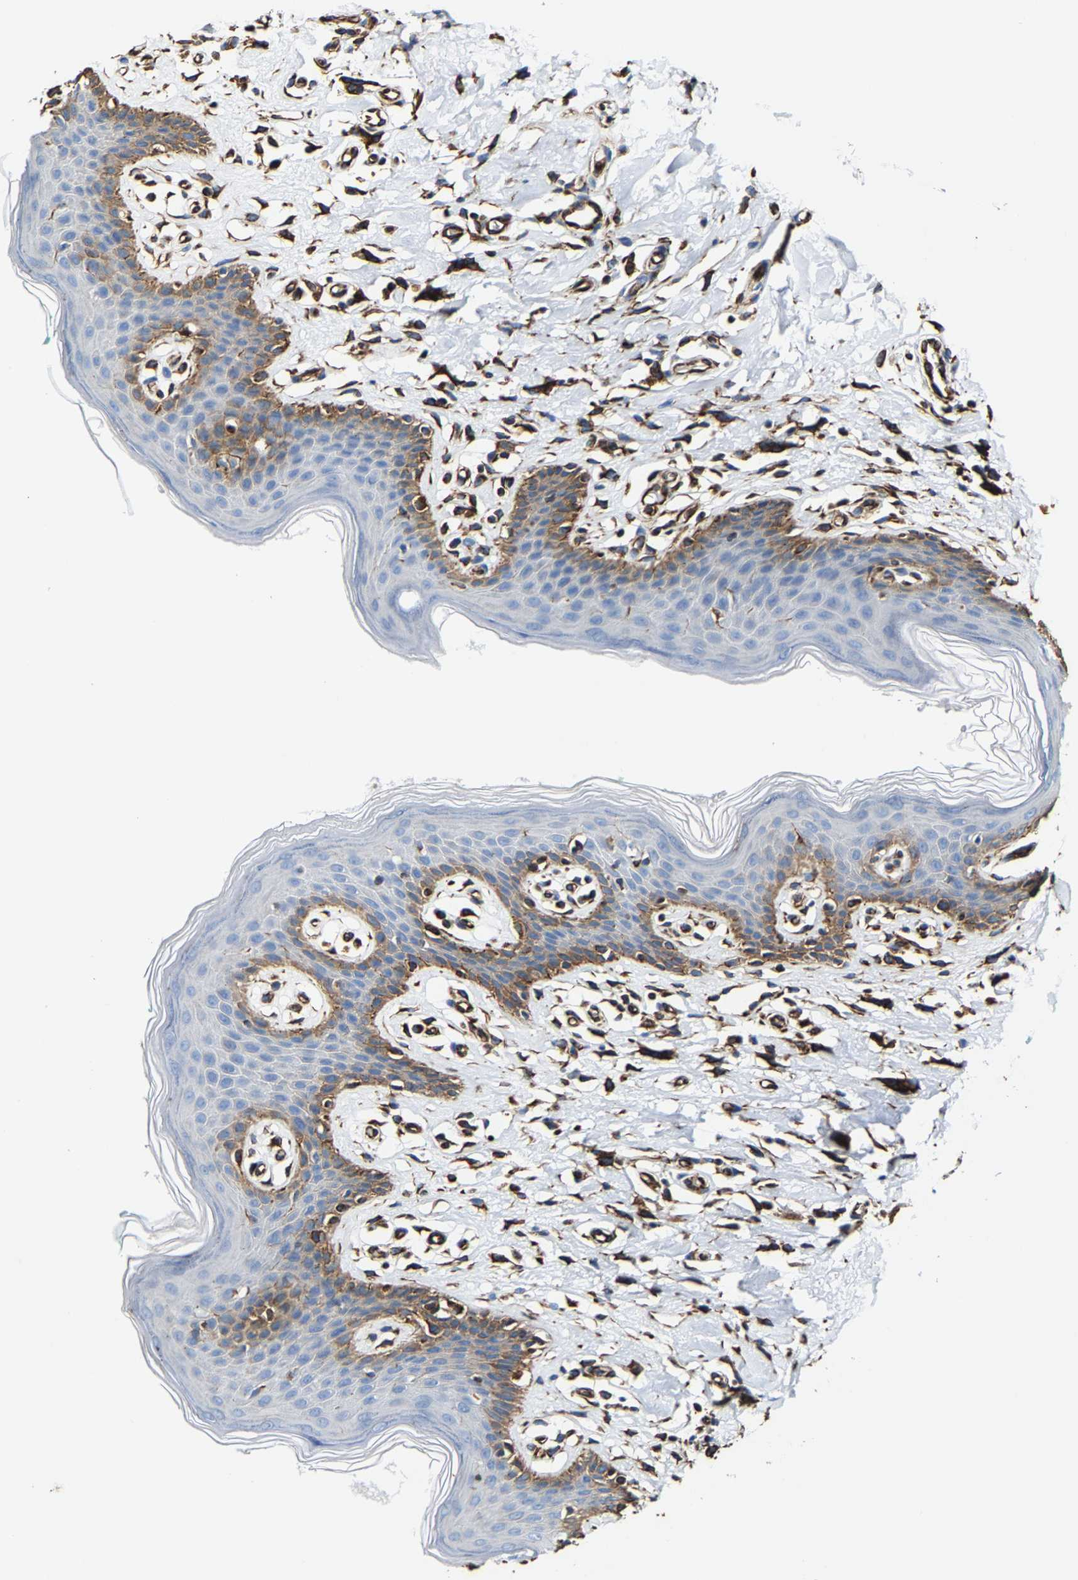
{"staining": {"intensity": "moderate", "quantity": "25%-75%", "location": "cytoplasmic/membranous"}, "tissue": "skin", "cell_type": "Epidermal cells", "image_type": "normal", "snomed": [{"axis": "morphology", "description": "Normal tissue, NOS"}, {"axis": "topography", "description": "Vulva"}], "caption": "This is an image of immunohistochemistry staining of normal skin, which shows moderate expression in the cytoplasmic/membranous of epidermal cells.", "gene": "MMEL1", "patient": {"sex": "female", "age": 66}}